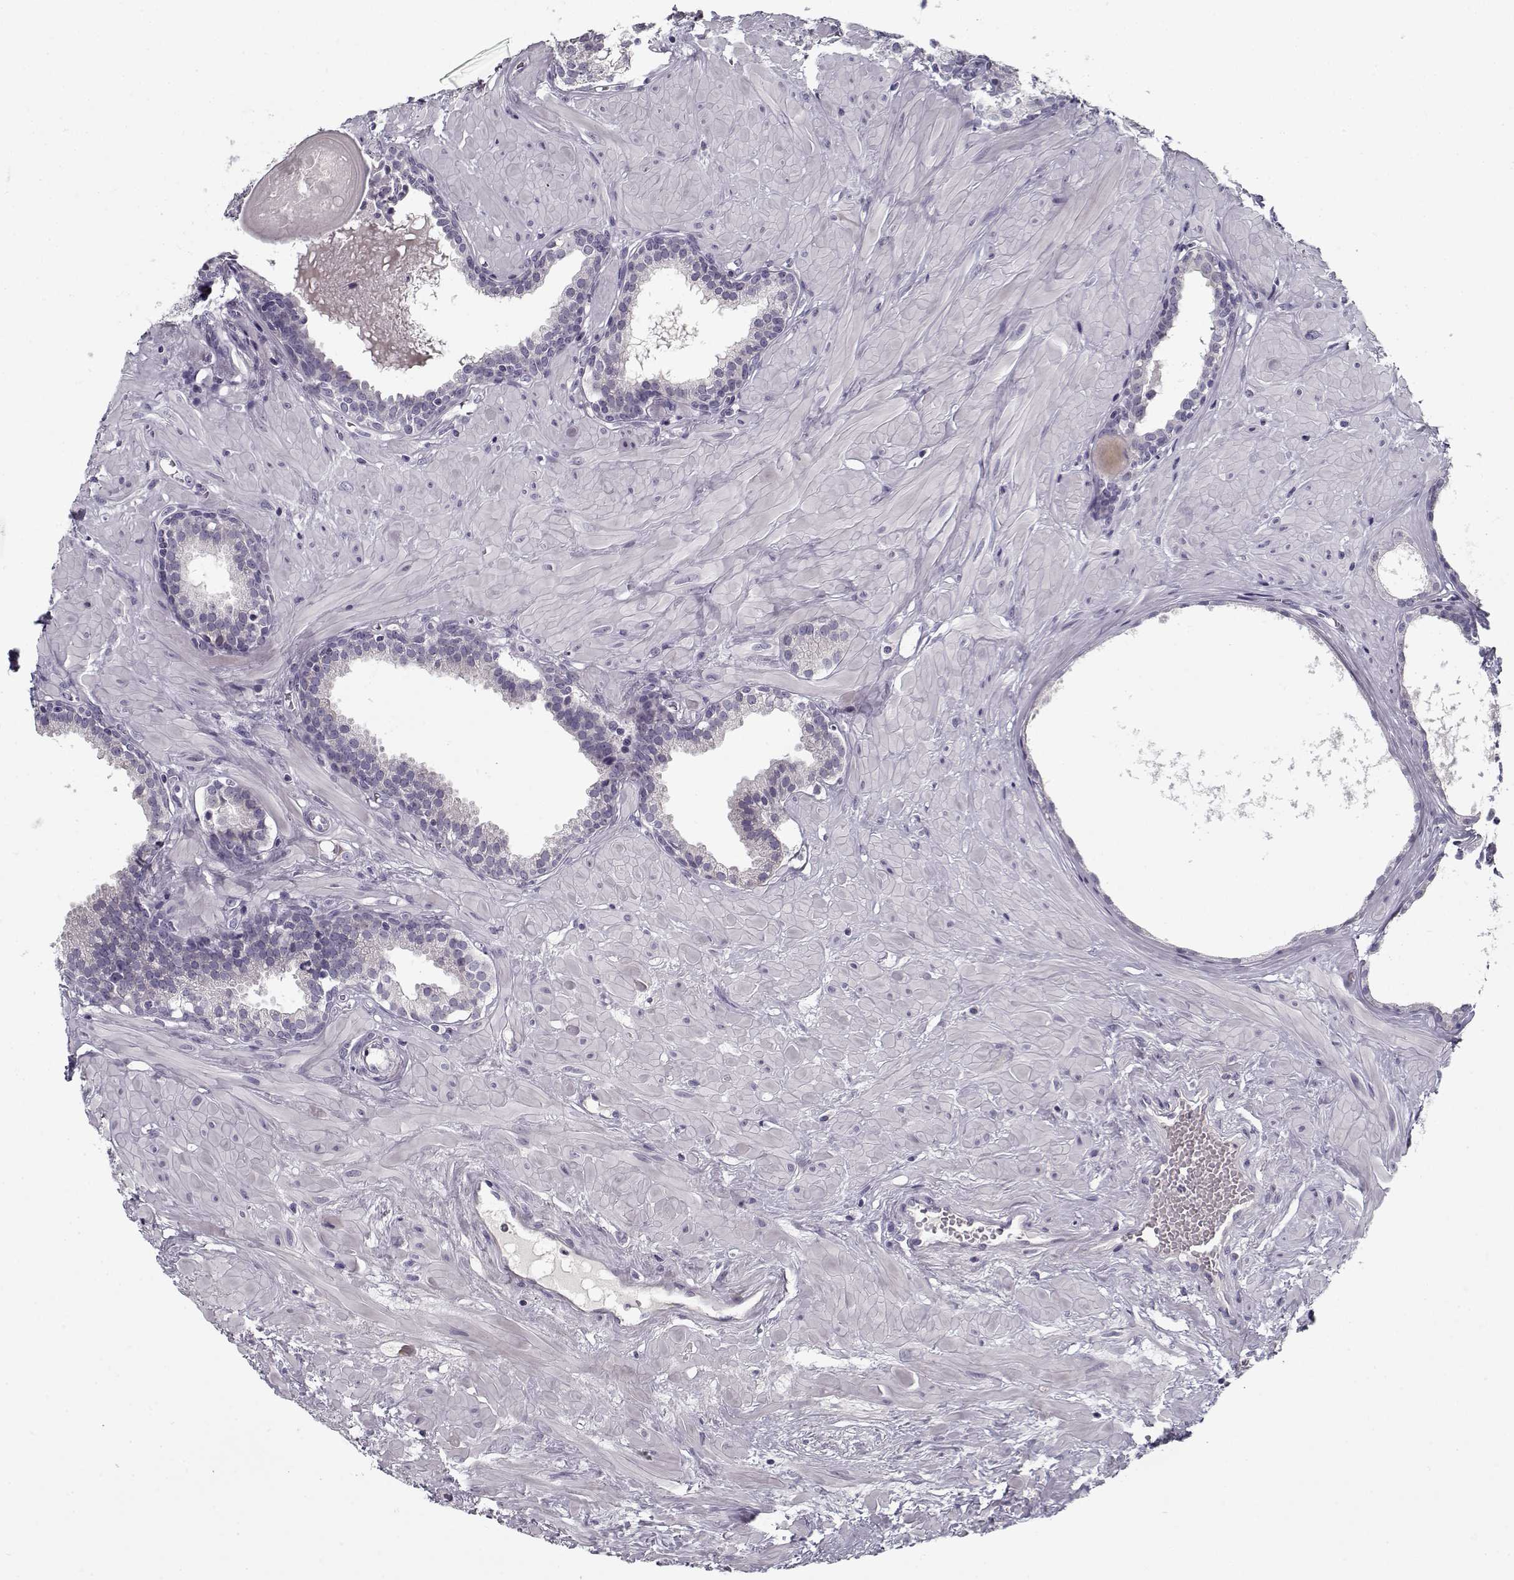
{"staining": {"intensity": "negative", "quantity": "none", "location": "none"}, "tissue": "prostate", "cell_type": "Glandular cells", "image_type": "normal", "snomed": [{"axis": "morphology", "description": "Normal tissue, NOS"}, {"axis": "topography", "description": "Prostate"}], "caption": "The photomicrograph exhibits no significant staining in glandular cells of prostate. (Stains: DAB IHC with hematoxylin counter stain, Microscopy: brightfield microscopy at high magnification).", "gene": "DDX25", "patient": {"sex": "male", "age": 48}}